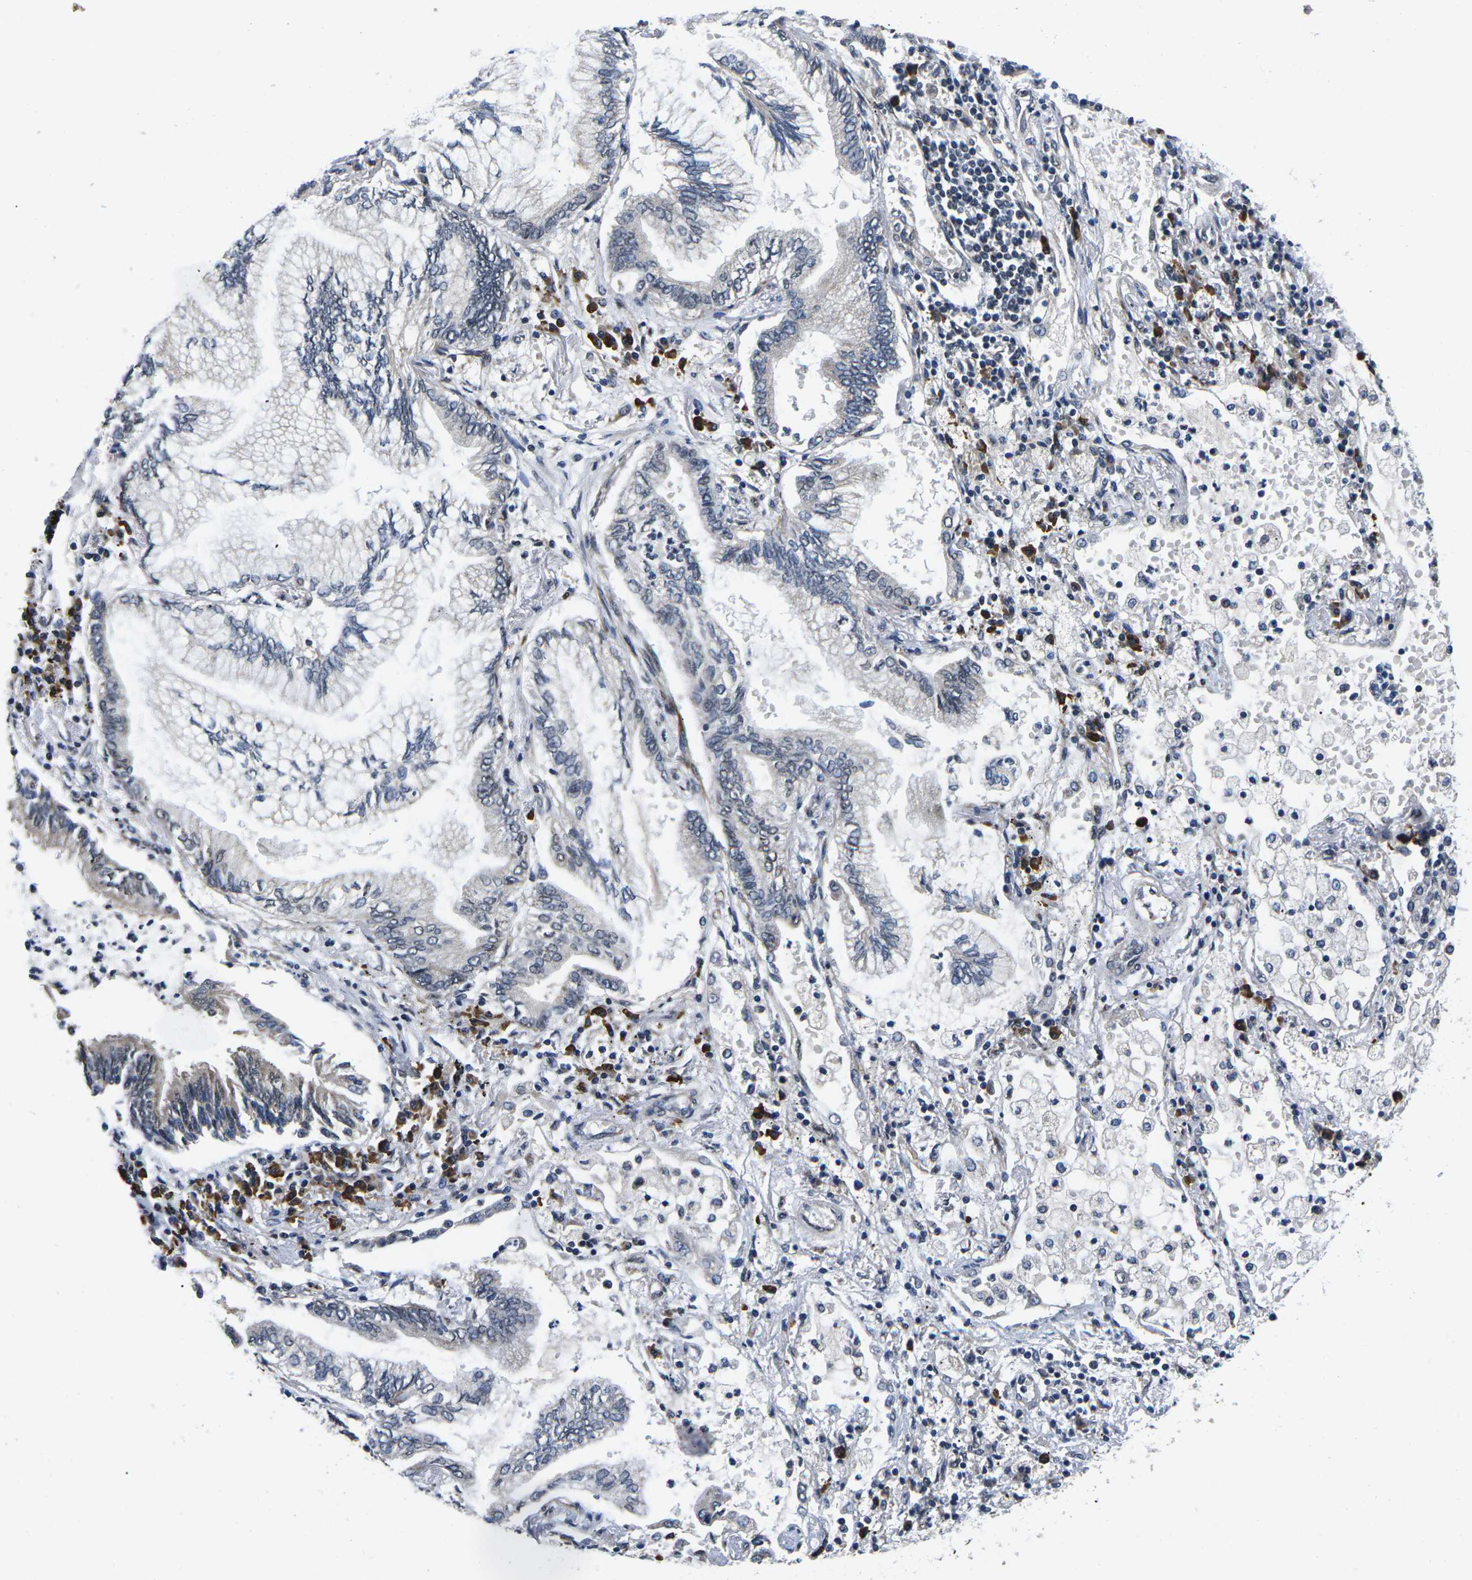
{"staining": {"intensity": "negative", "quantity": "none", "location": "none"}, "tissue": "lung cancer", "cell_type": "Tumor cells", "image_type": "cancer", "snomed": [{"axis": "morphology", "description": "Normal tissue, NOS"}, {"axis": "morphology", "description": "Adenocarcinoma, NOS"}, {"axis": "topography", "description": "Bronchus"}, {"axis": "topography", "description": "Lung"}], "caption": "An image of lung cancer (adenocarcinoma) stained for a protein reveals no brown staining in tumor cells.", "gene": "CCNE1", "patient": {"sex": "female", "age": 70}}